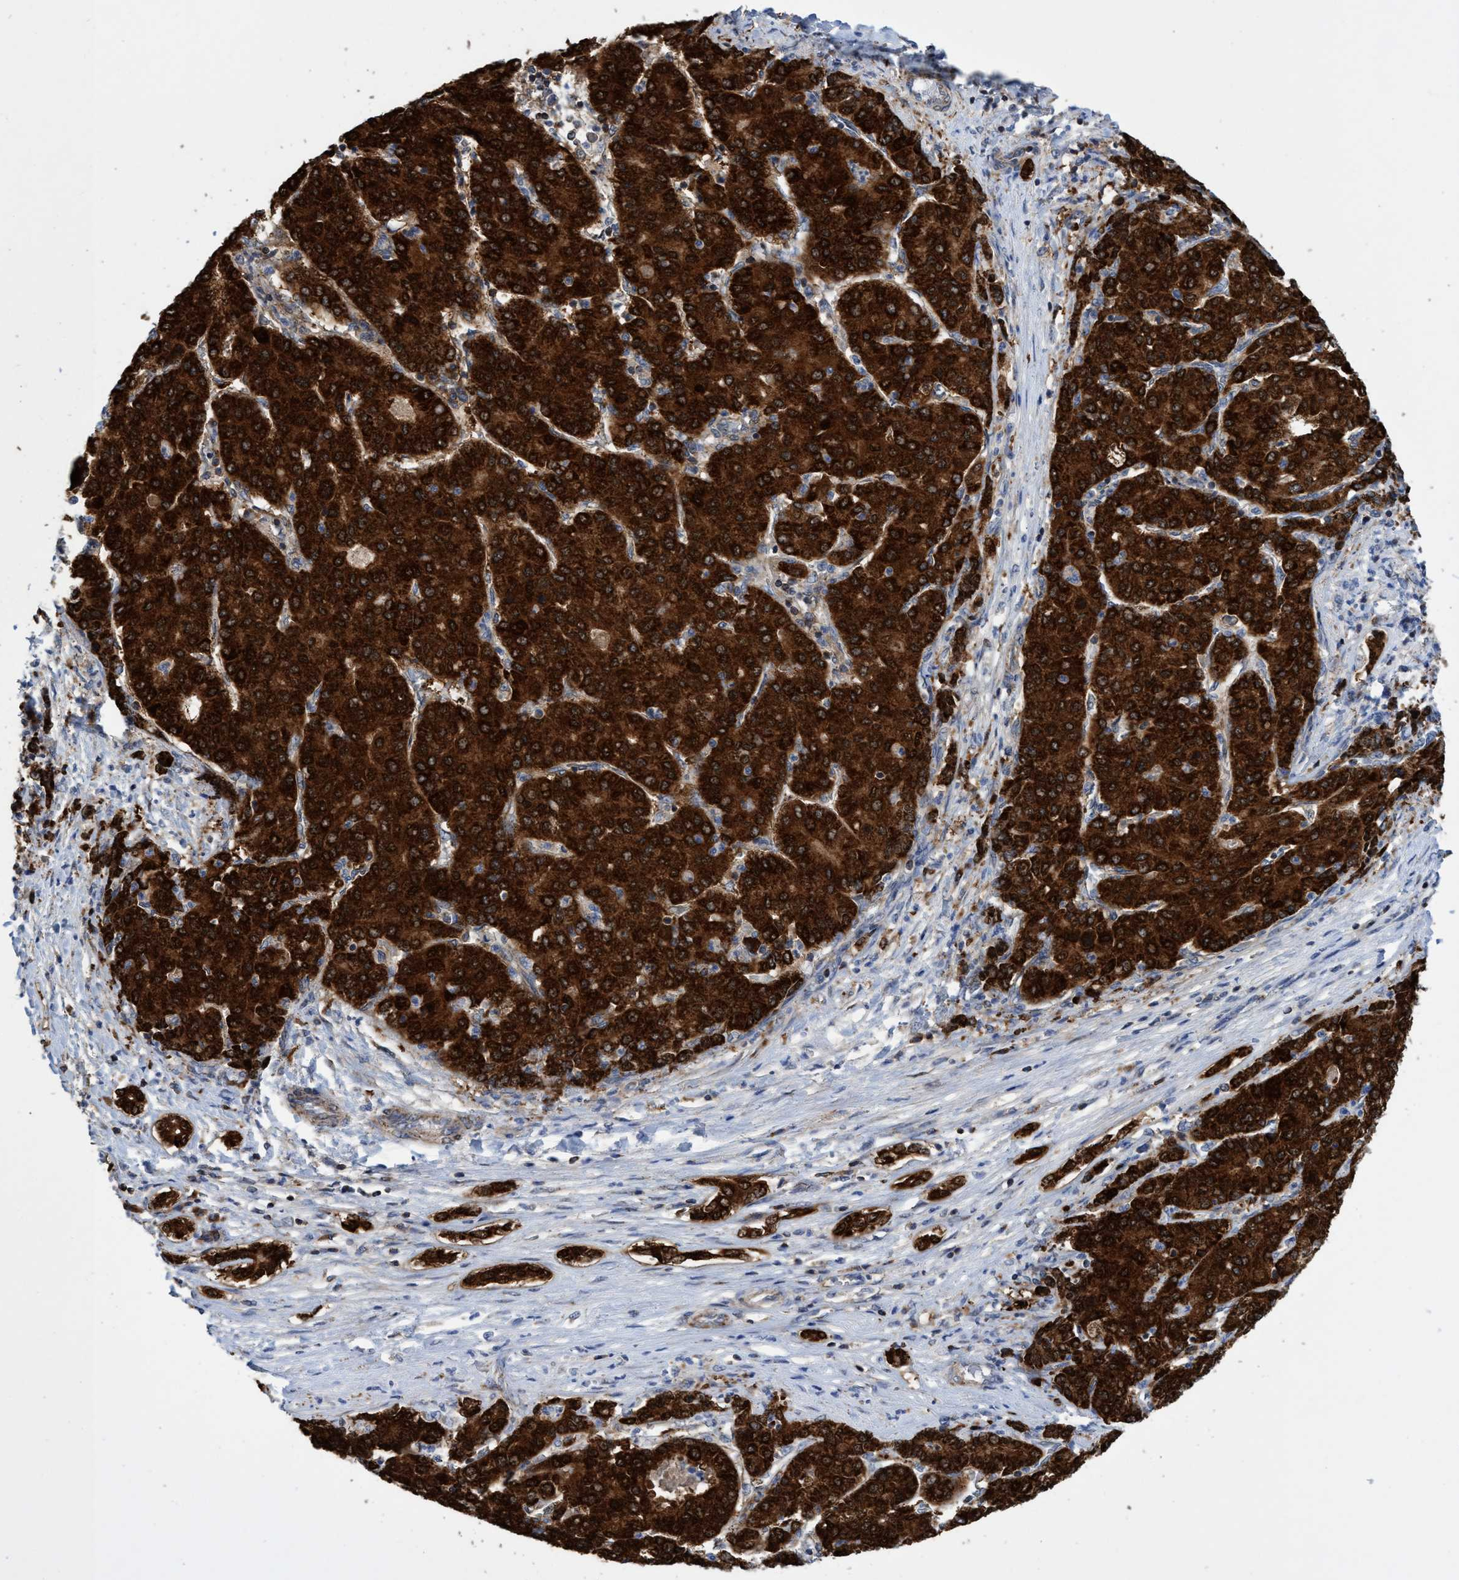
{"staining": {"intensity": "strong", "quantity": ">75%", "location": "cytoplasmic/membranous"}, "tissue": "liver cancer", "cell_type": "Tumor cells", "image_type": "cancer", "snomed": [{"axis": "morphology", "description": "Carcinoma, Hepatocellular, NOS"}, {"axis": "topography", "description": "Liver"}], "caption": "A high amount of strong cytoplasmic/membranous expression is present in approximately >75% of tumor cells in hepatocellular carcinoma (liver) tissue.", "gene": "CRYZ", "patient": {"sex": "male", "age": 65}}